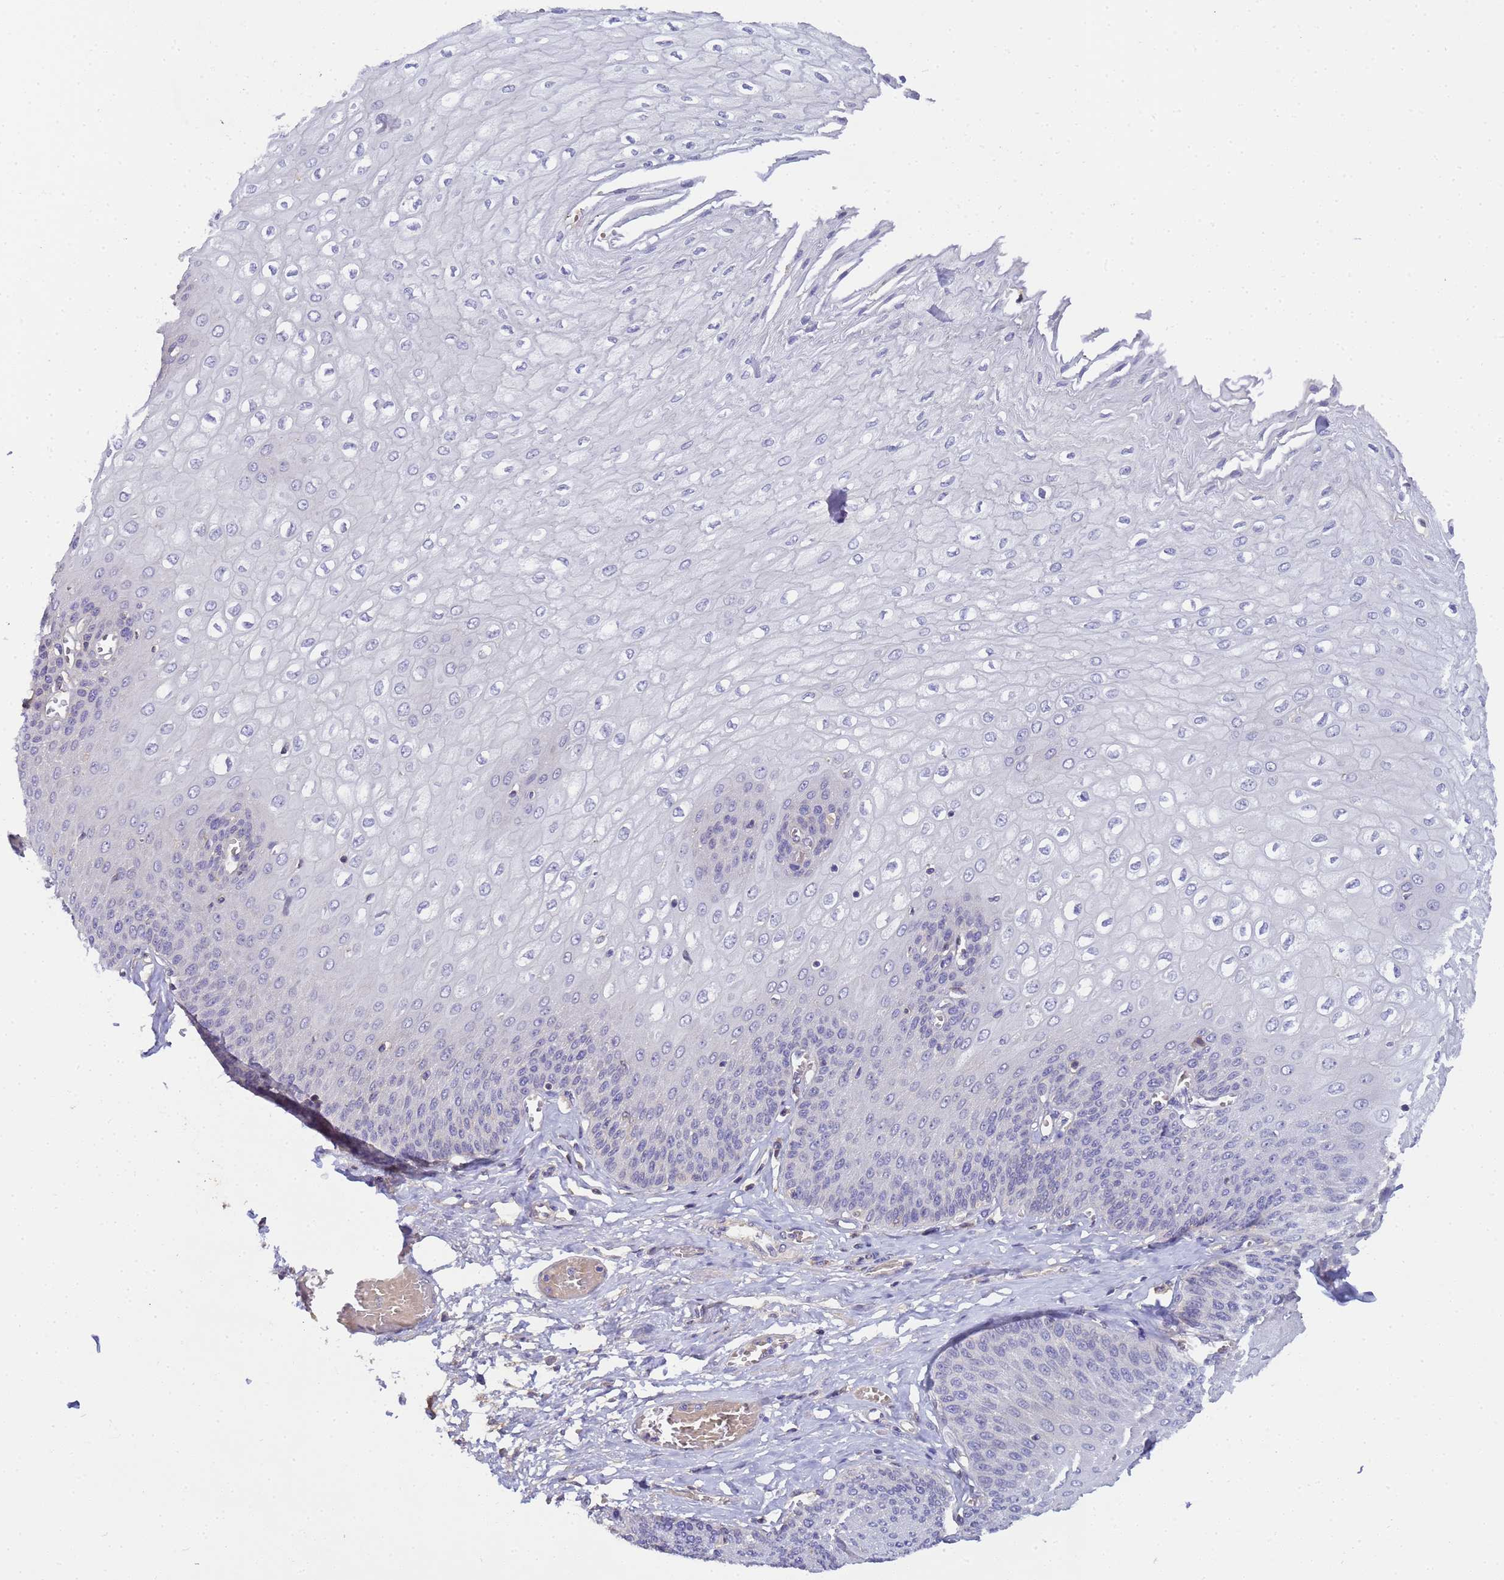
{"staining": {"intensity": "negative", "quantity": "none", "location": "none"}, "tissue": "esophagus", "cell_type": "Squamous epithelial cells", "image_type": "normal", "snomed": [{"axis": "morphology", "description": "Normal tissue, NOS"}, {"axis": "topography", "description": "Esophagus"}], "caption": "Immunohistochemistry photomicrograph of benign esophagus stained for a protein (brown), which displays no expression in squamous epithelial cells.", "gene": "TBCD", "patient": {"sex": "male", "age": 60}}